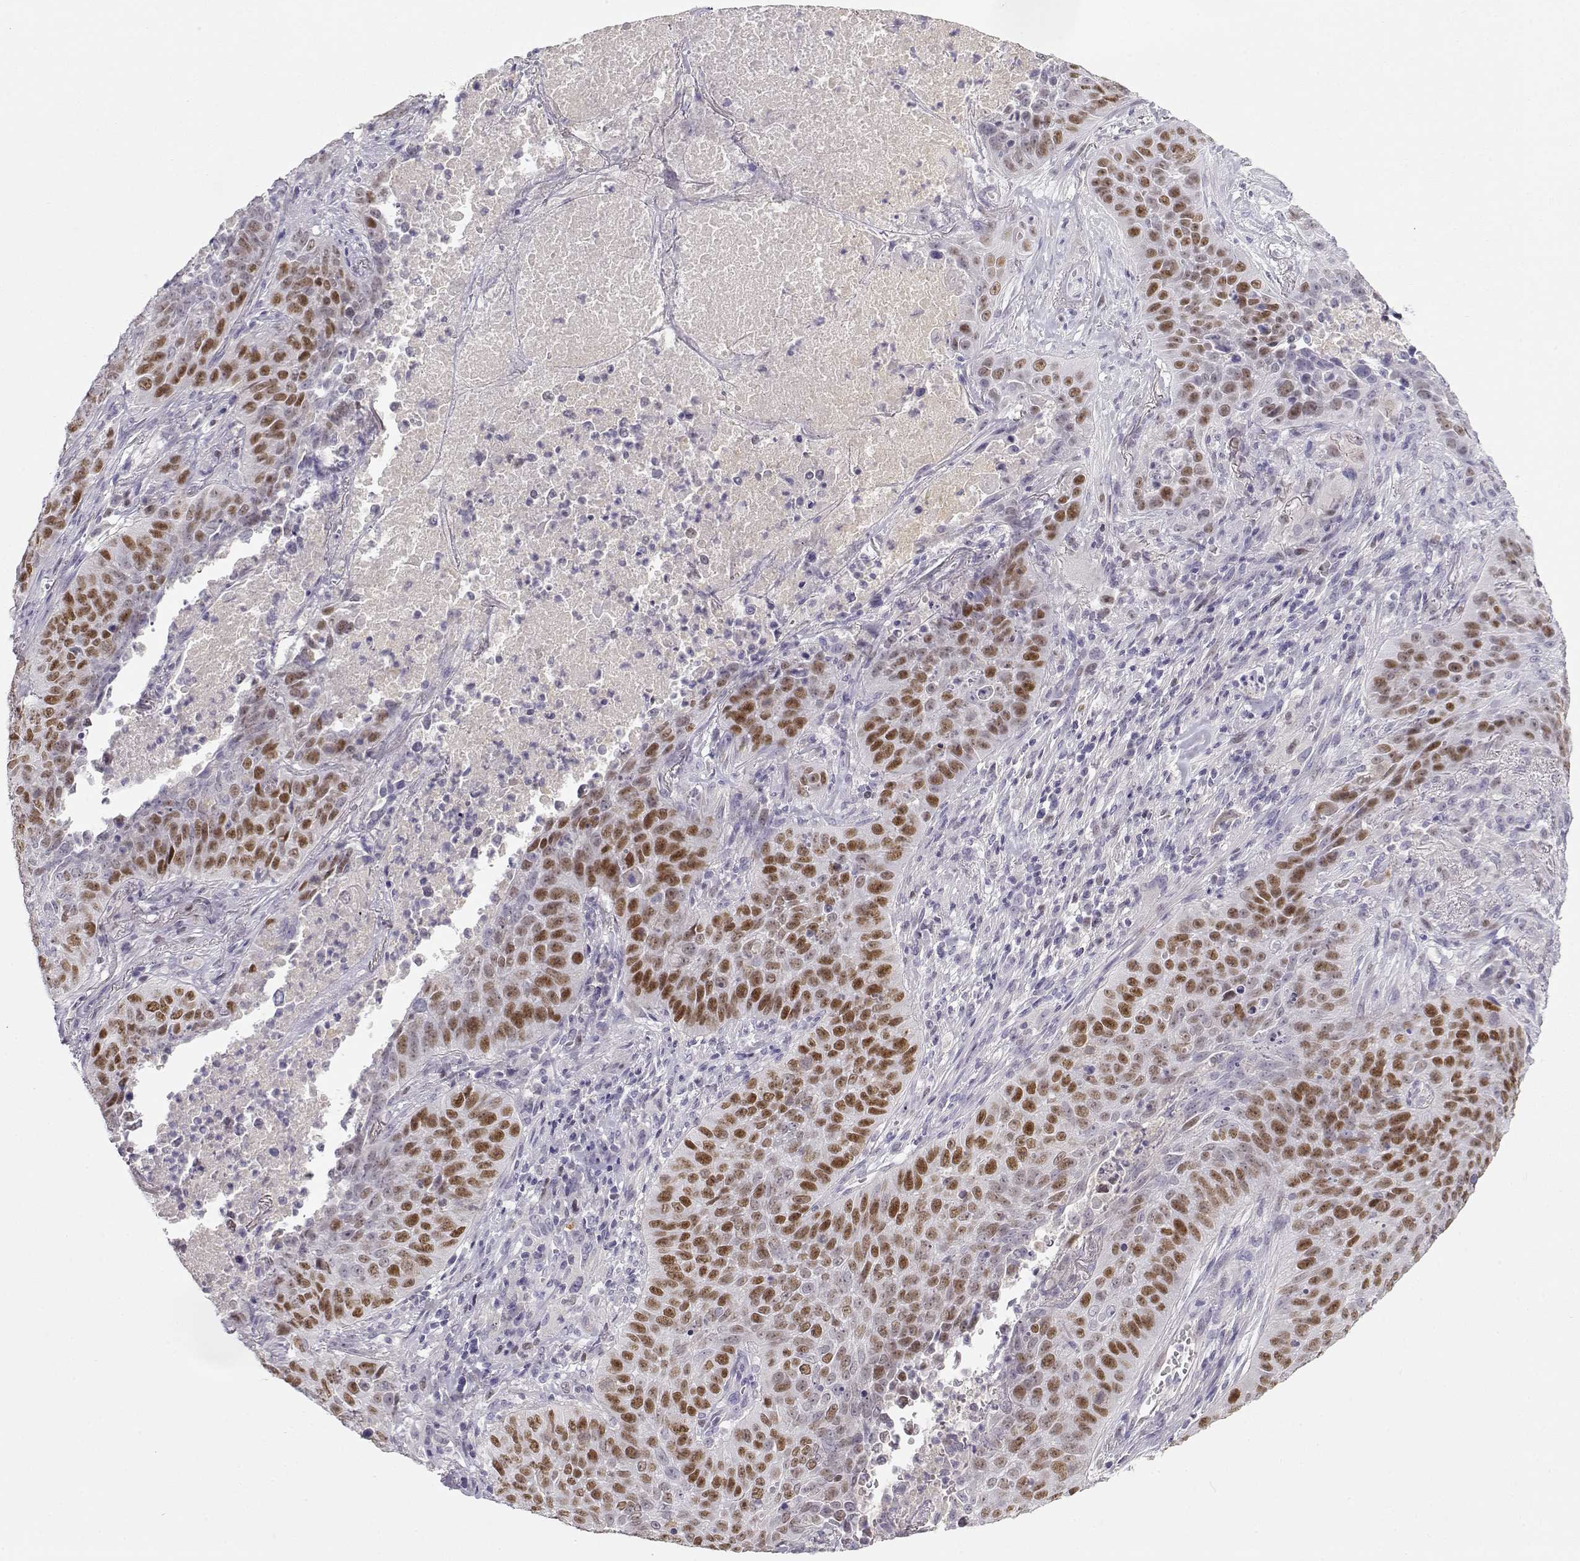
{"staining": {"intensity": "strong", "quantity": "25%-75%", "location": "nuclear"}, "tissue": "lung cancer", "cell_type": "Tumor cells", "image_type": "cancer", "snomed": [{"axis": "morphology", "description": "Normal tissue, NOS"}, {"axis": "morphology", "description": "Squamous cell carcinoma, NOS"}, {"axis": "topography", "description": "Bronchus"}, {"axis": "topography", "description": "Lung"}], "caption": "The image displays a brown stain indicating the presence of a protein in the nuclear of tumor cells in lung cancer.", "gene": "OPN5", "patient": {"sex": "male", "age": 64}}